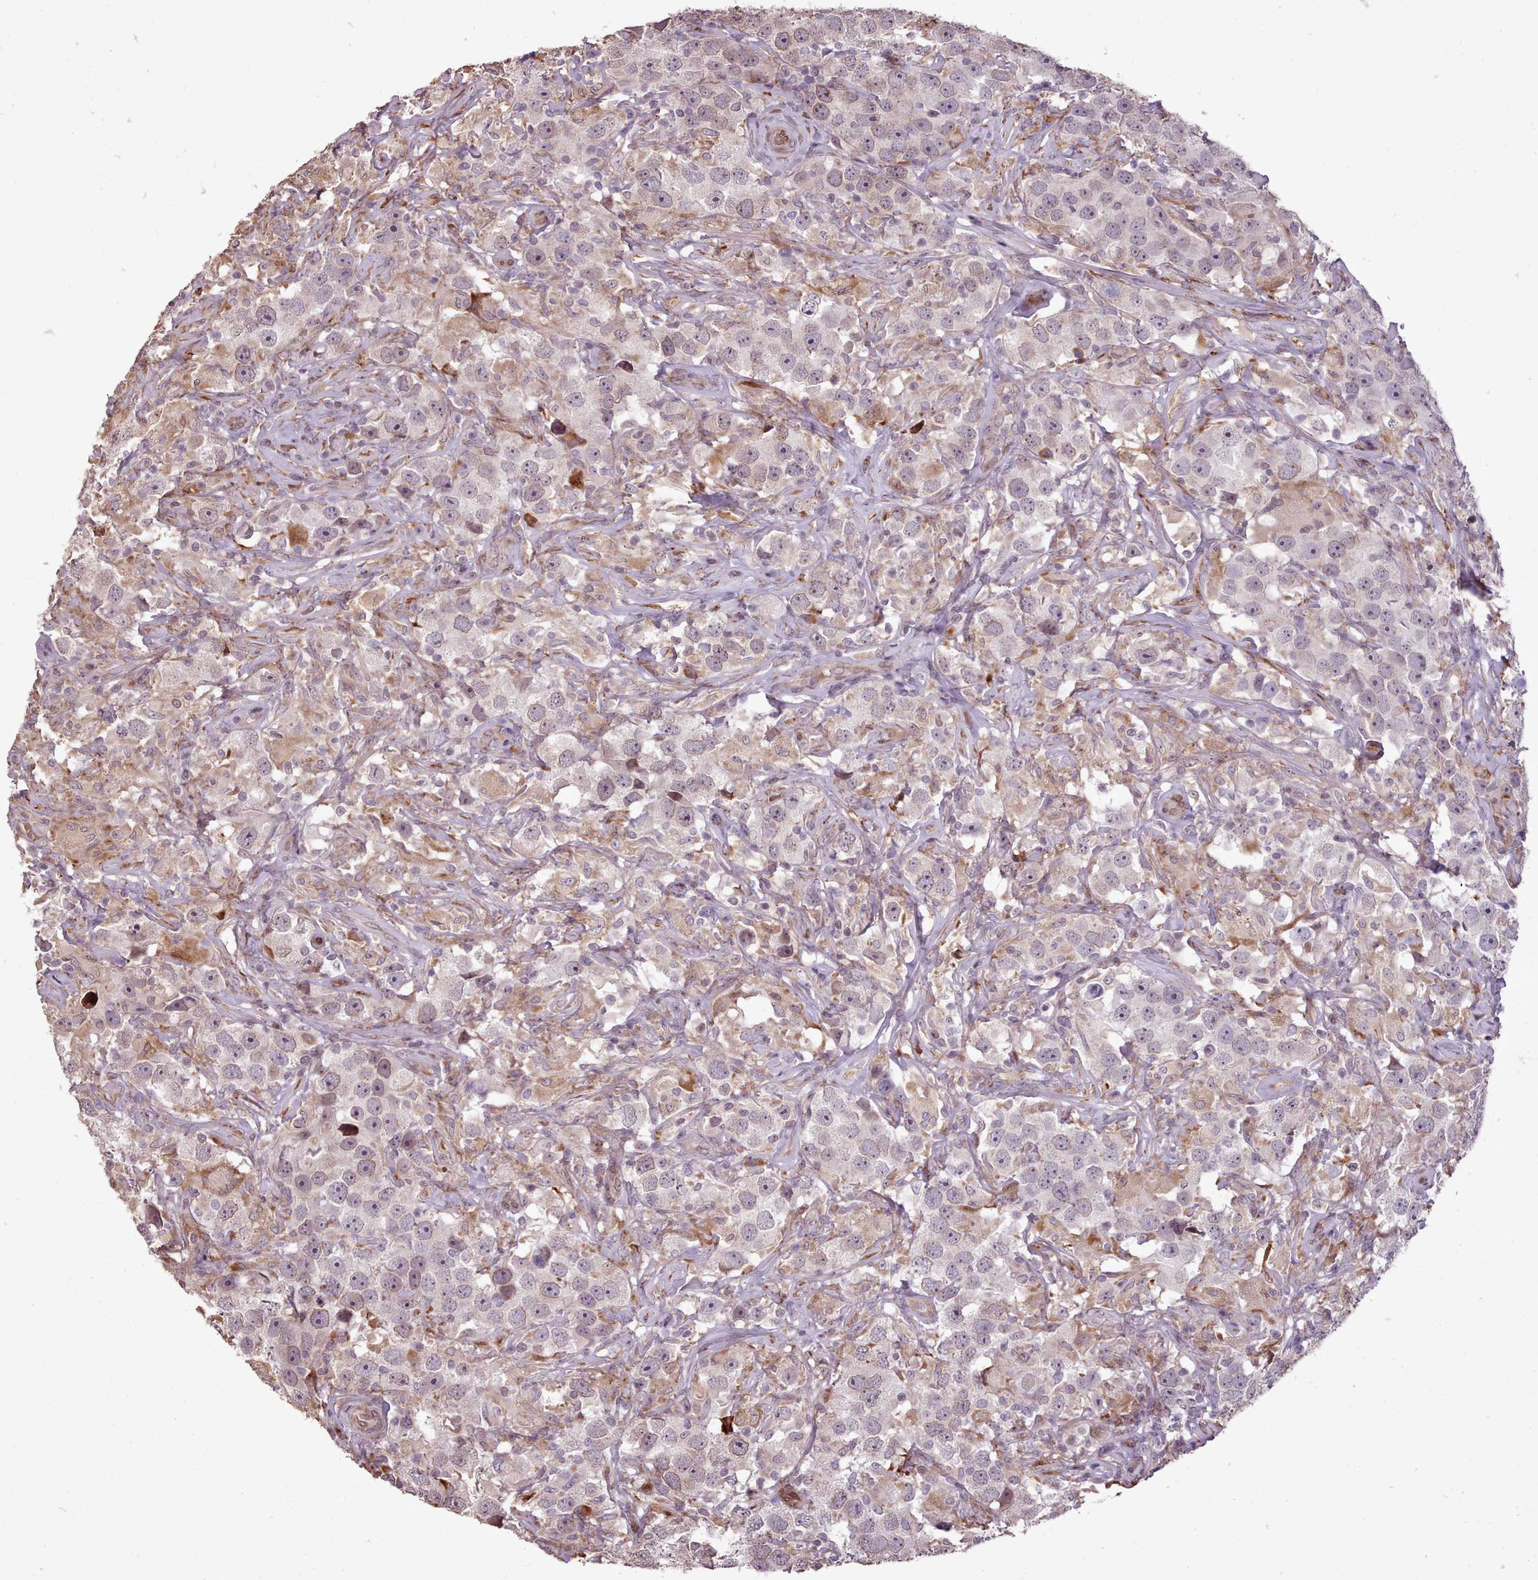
{"staining": {"intensity": "weak", "quantity": "25%-75%", "location": "cytoplasmic/membranous,nuclear"}, "tissue": "testis cancer", "cell_type": "Tumor cells", "image_type": "cancer", "snomed": [{"axis": "morphology", "description": "Seminoma, NOS"}, {"axis": "topography", "description": "Testis"}], "caption": "The micrograph reveals immunohistochemical staining of testis cancer (seminoma). There is weak cytoplasmic/membranous and nuclear expression is appreciated in approximately 25%-75% of tumor cells.", "gene": "CABP1", "patient": {"sex": "male", "age": 49}}